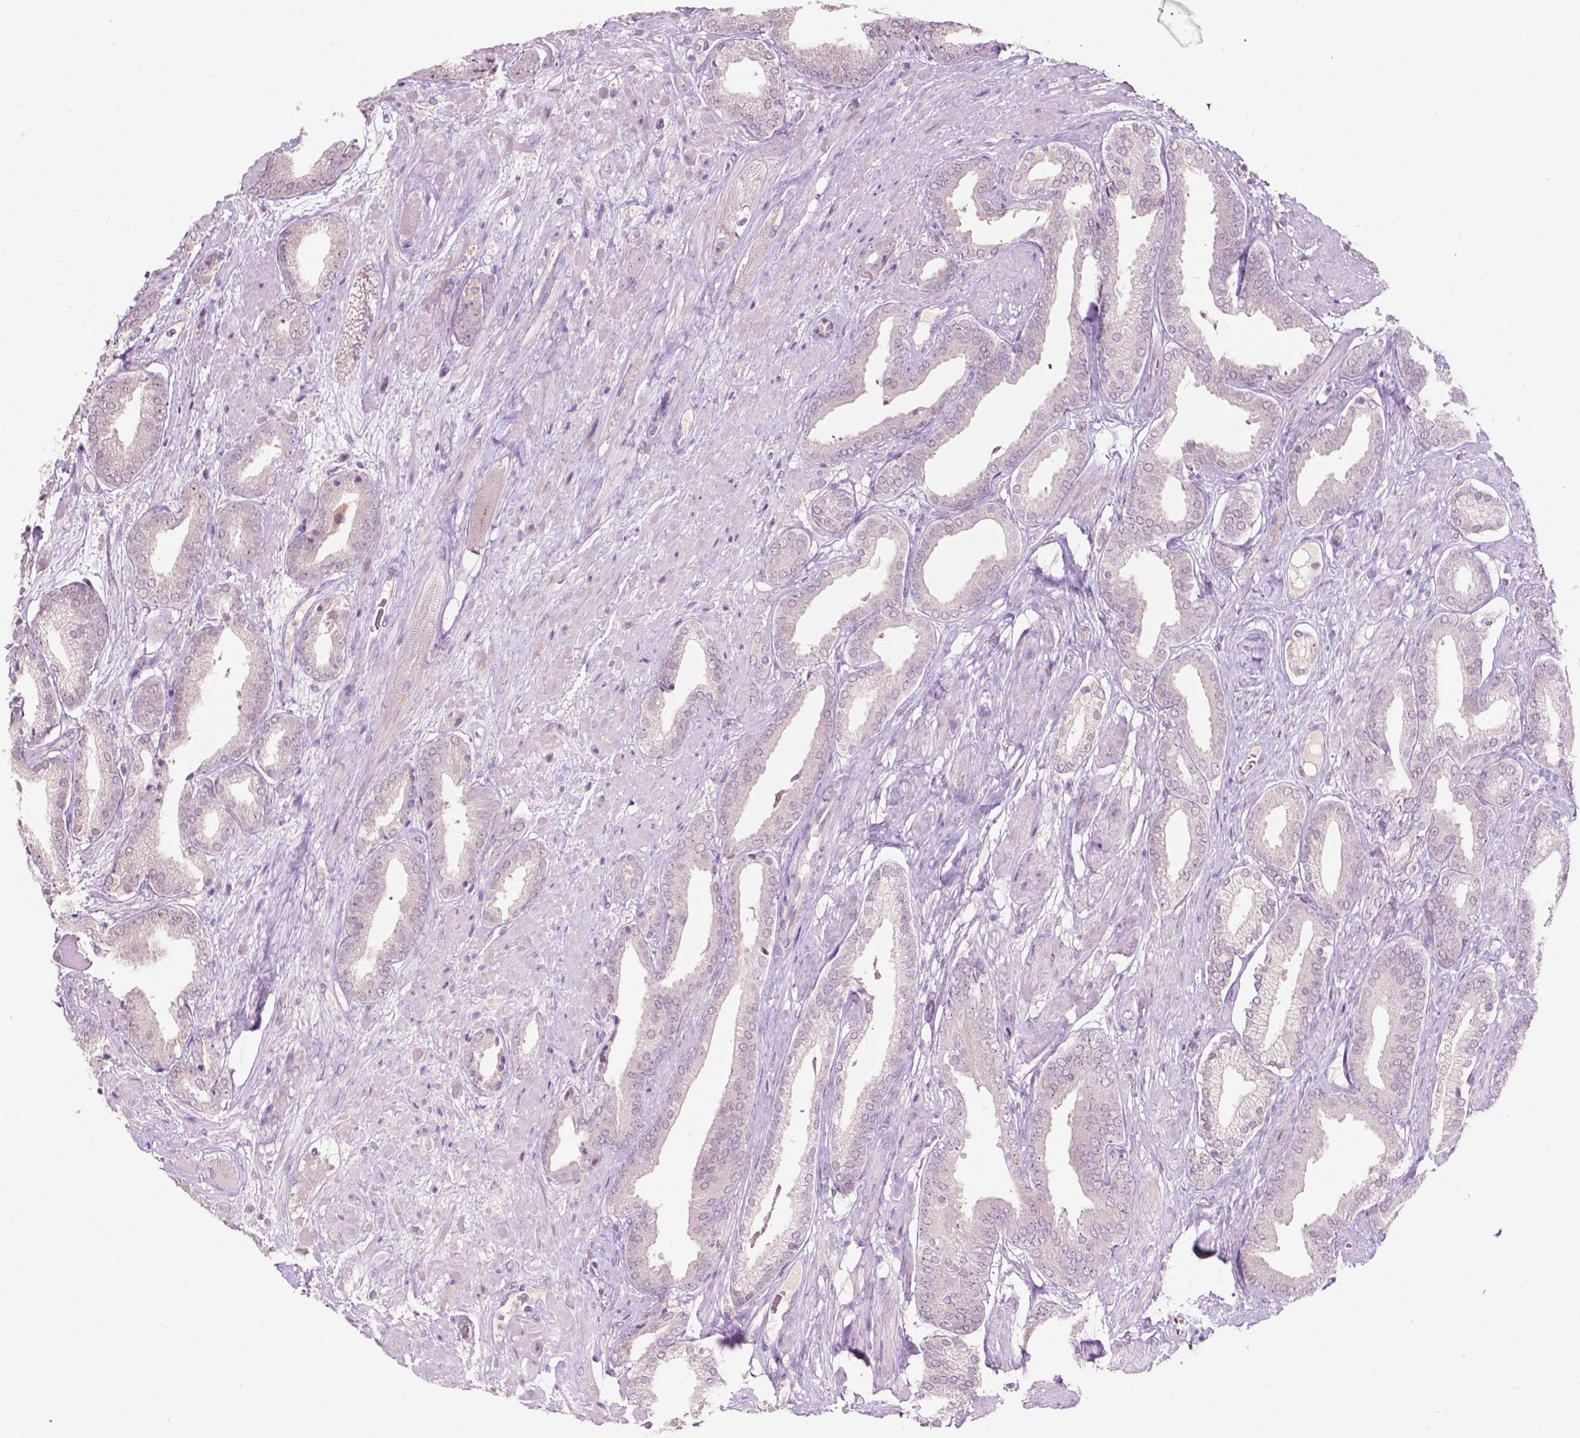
{"staining": {"intensity": "negative", "quantity": "none", "location": "none"}, "tissue": "prostate cancer", "cell_type": "Tumor cells", "image_type": "cancer", "snomed": [{"axis": "morphology", "description": "Adenocarcinoma, High grade"}, {"axis": "topography", "description": "Prostate"}], "caption": "IHC of prostate cancer reveals no expression in tumor cells.", "gene": "TM6SF2", "patient": {"sex": "male", "age": 56}}